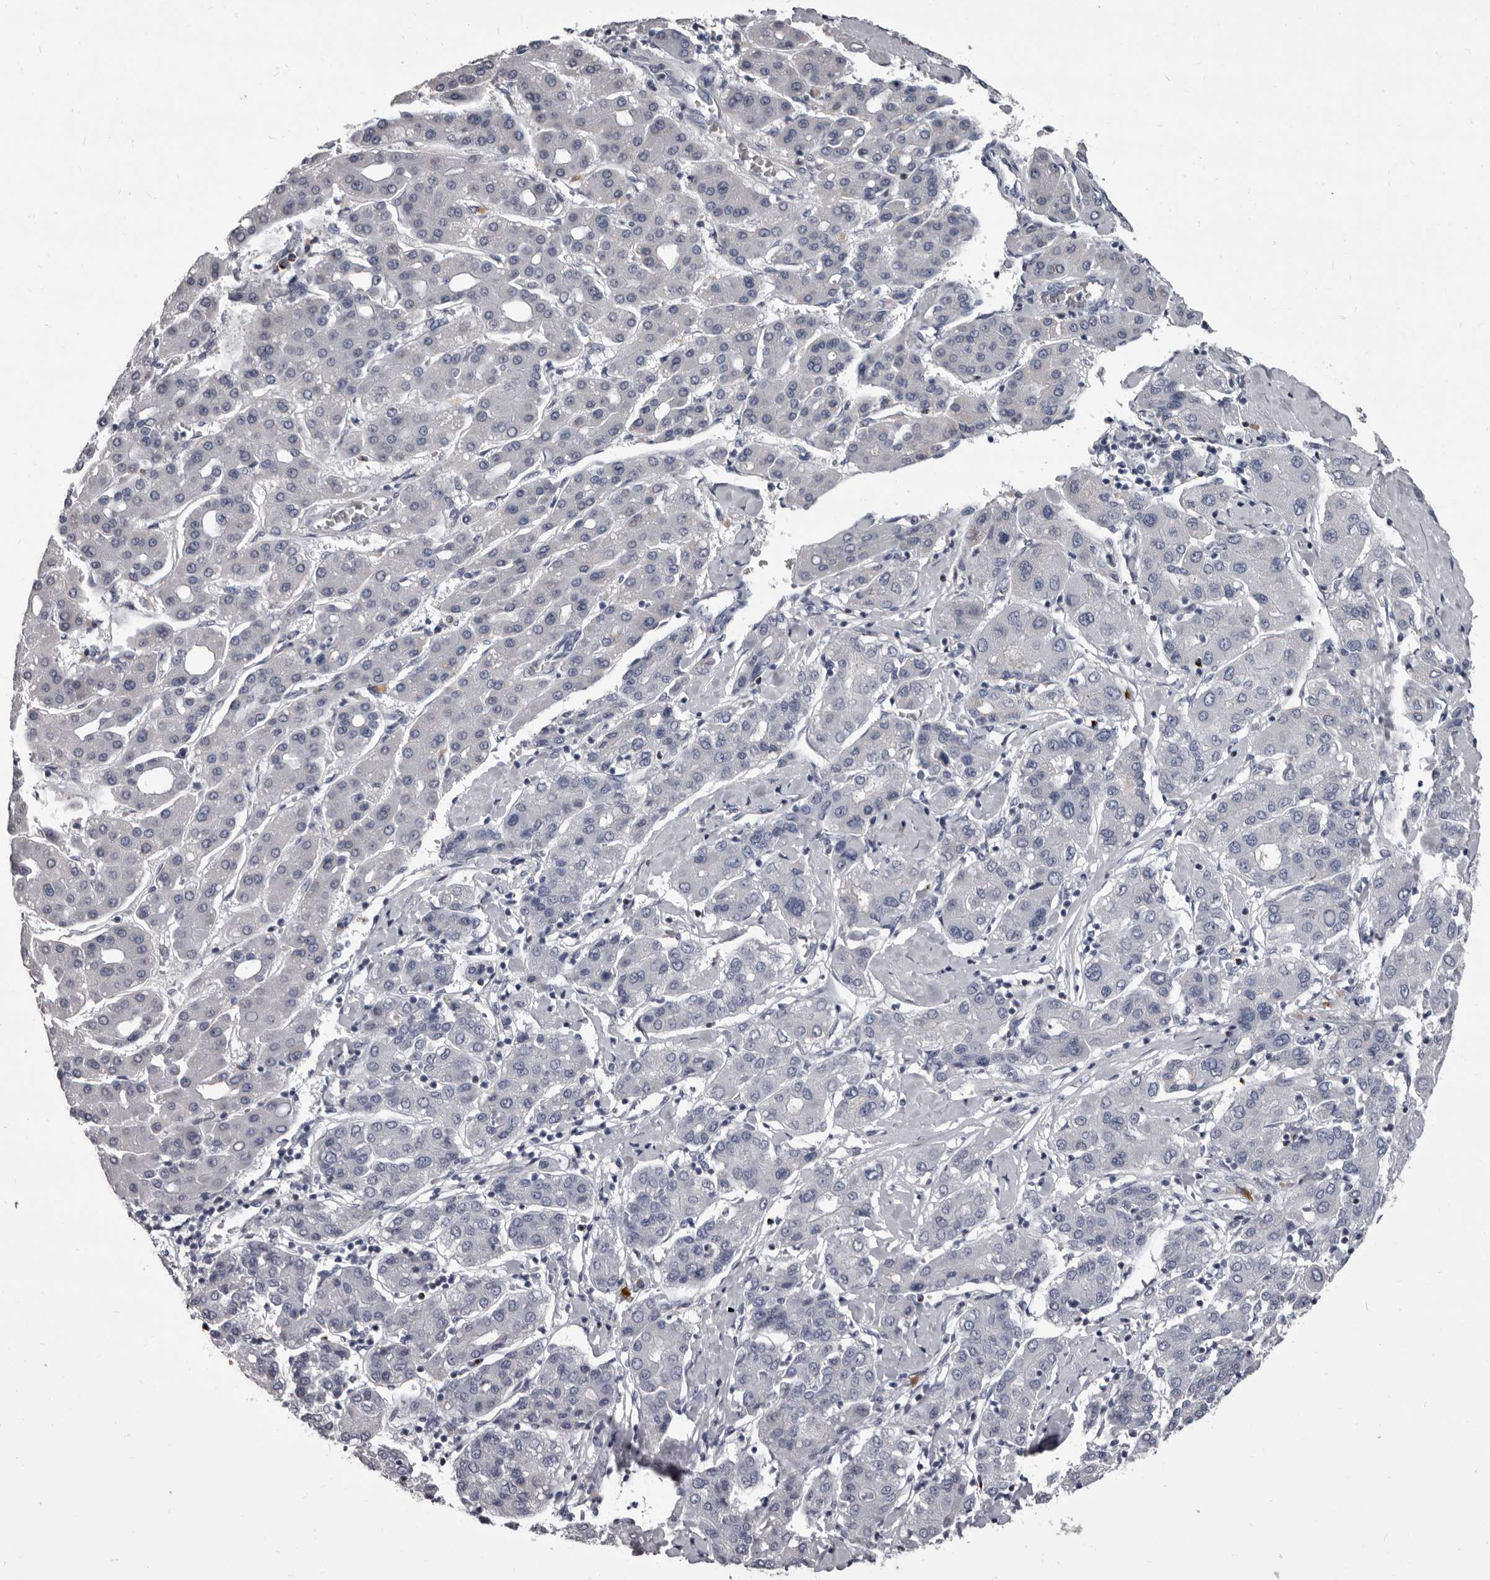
{"staining": {"intensity": "negative", "quantity": "none", "location": "none"}, "tissue": "liver cancer", "cell_type": "Tumor cells", "image_type": "cancer", "snomed": [{"axis": "morphology", "description": "Carcinoma, Hepatocellular, NOS"}, {"axis": "topography", "description": "Liver"}], "caption": "The micrograph shows no staining of tumor cells in liver hepatocellular carcinoma. The staining is performed using DAB brown chromogen with nuclei counter-stained in using hematoxylin.", "gene": "GZMH", "patient": {"sex": "male", "age": 65}}